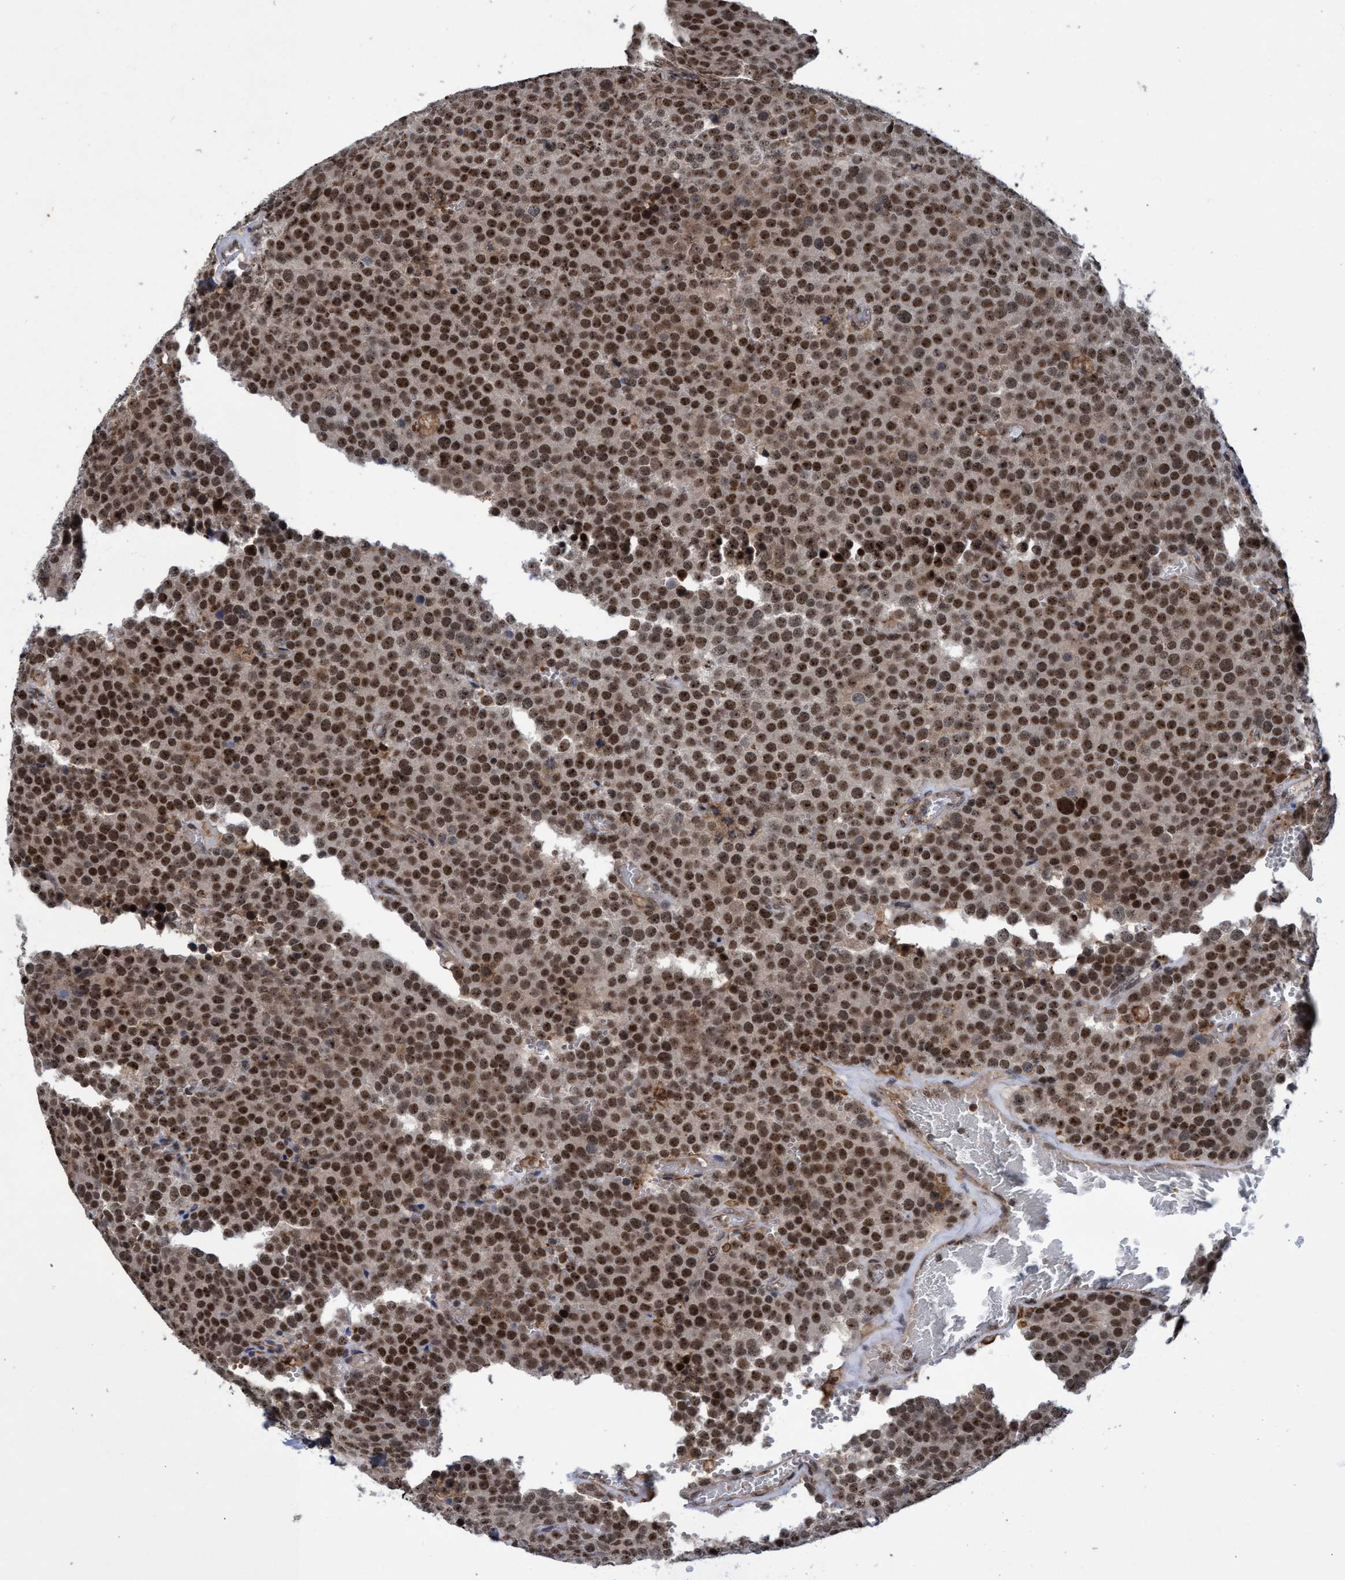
{"staining": {"intensity": "strong", "quantity": ">75%", "location": "nuclear"}, "tissue": "testis cancer", "cell_type": "Tumor cells", "image_type": "cancer", "snomed": [{"axis": "morphology", "description": "Normal tissue, NOS"}, {"axis": "morphology", "description": "Seminoma, NOS"}, {"axis": "topography", "description": "Testis"}], "caption": "Tumor cells reveal strong nuclear staining in about >75% of cells in testis cancer (seminoma). The staining was performed using DAB, with brown indicating positive protein expression. Nuclei are stained blue with hematoxylin.", "gene": "GTF2F1", "patient": {"sex": "male", "age": 71}}